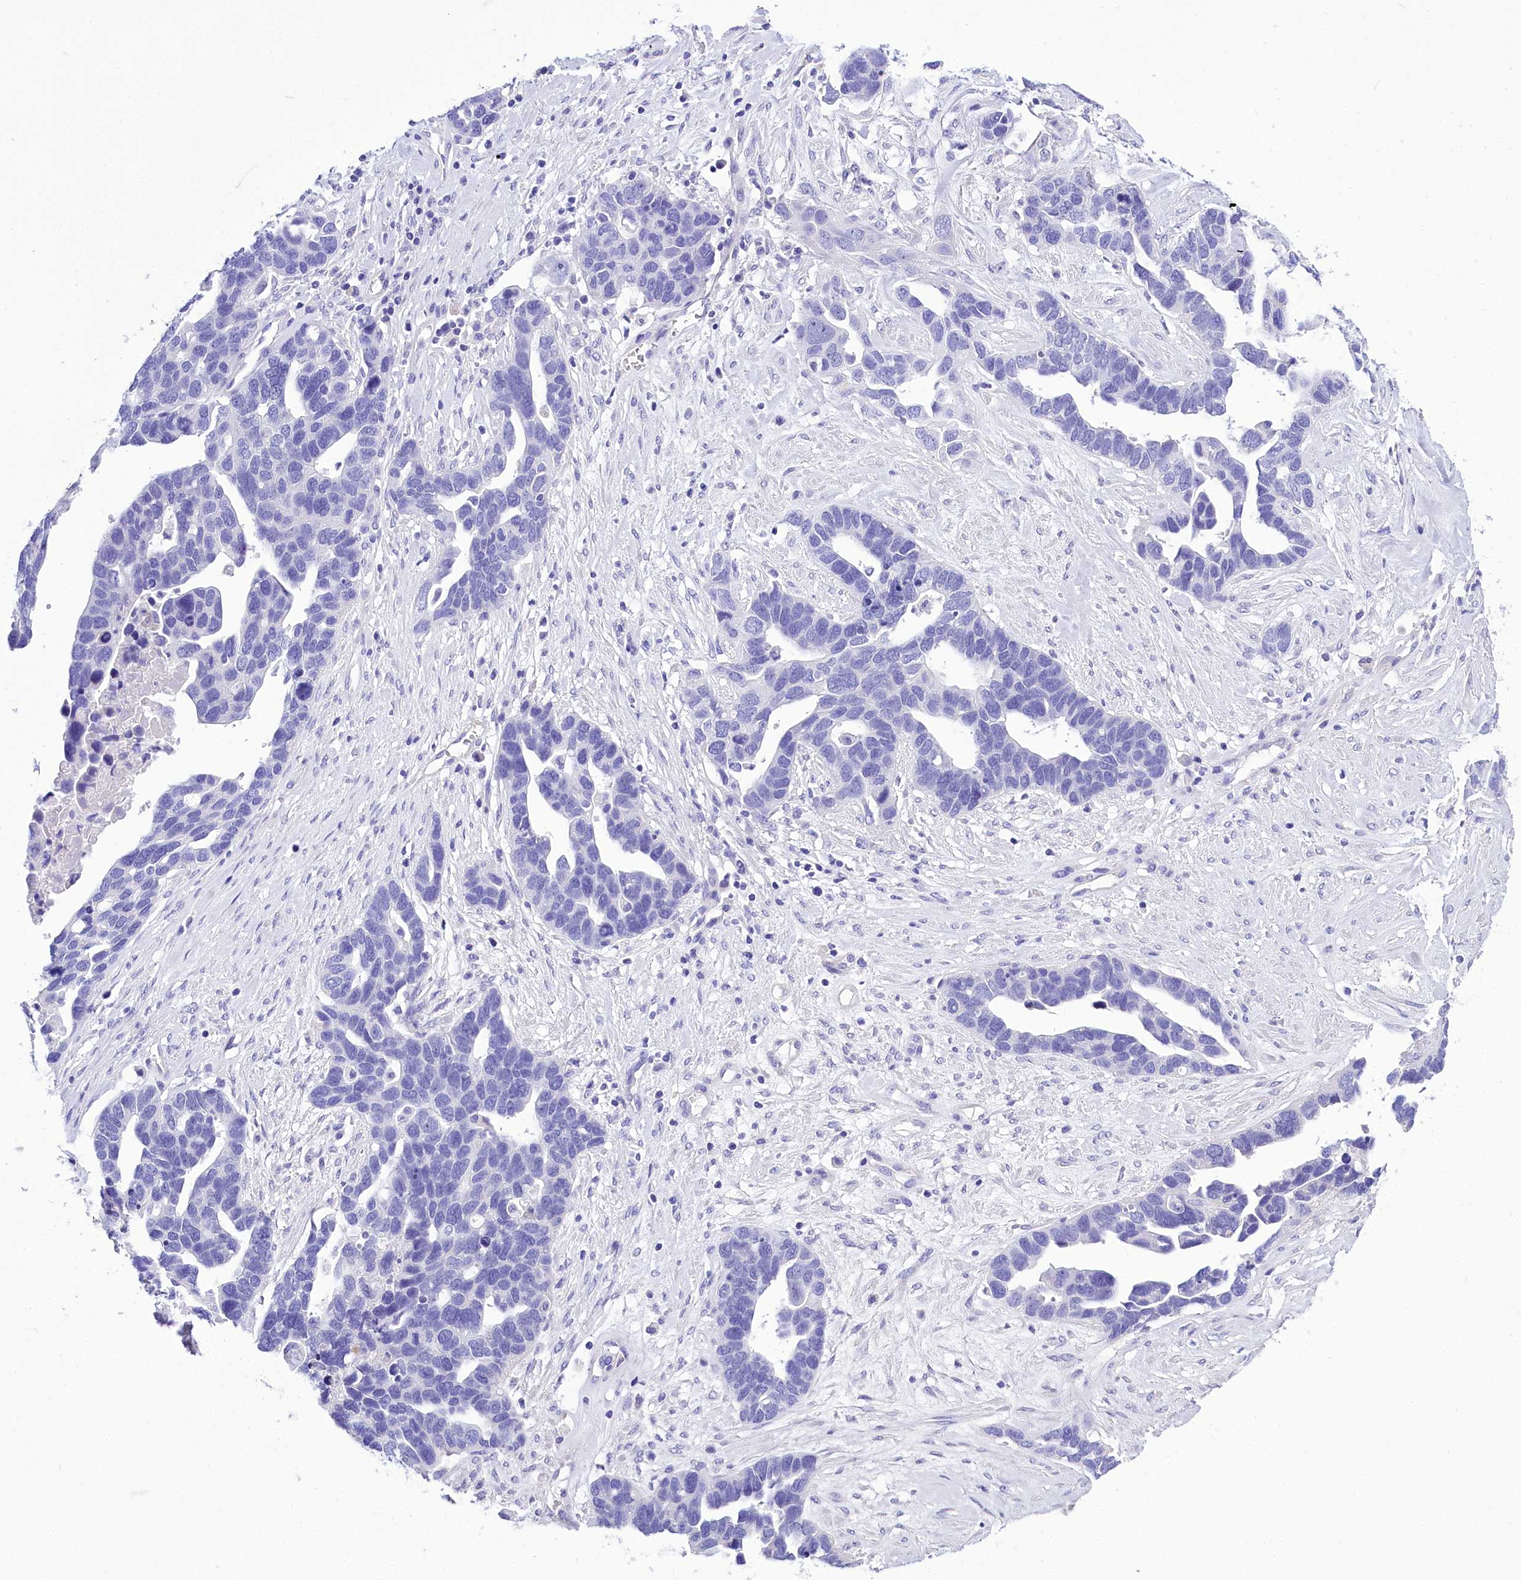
{"staining": {"intensity": "negative", "quantity": "none", "location": "none"}, "tissue": "ovarian cancer", "cell_type": "Tumor cells", "image_type": "cancer", "snomed": [{"axis": "morphology", "description": "Cystadenocarcinoma, serous, NOS"}, {"axis": "topography", "description": "Ovary"}], "caption": "Immunohistochemical staining of human ovarian cancer (serous cystadenocarcinoma) displays no significant expression in tumor cells.", "gene": "TTC36", "patient": {"sex": "female", "age": 54}}